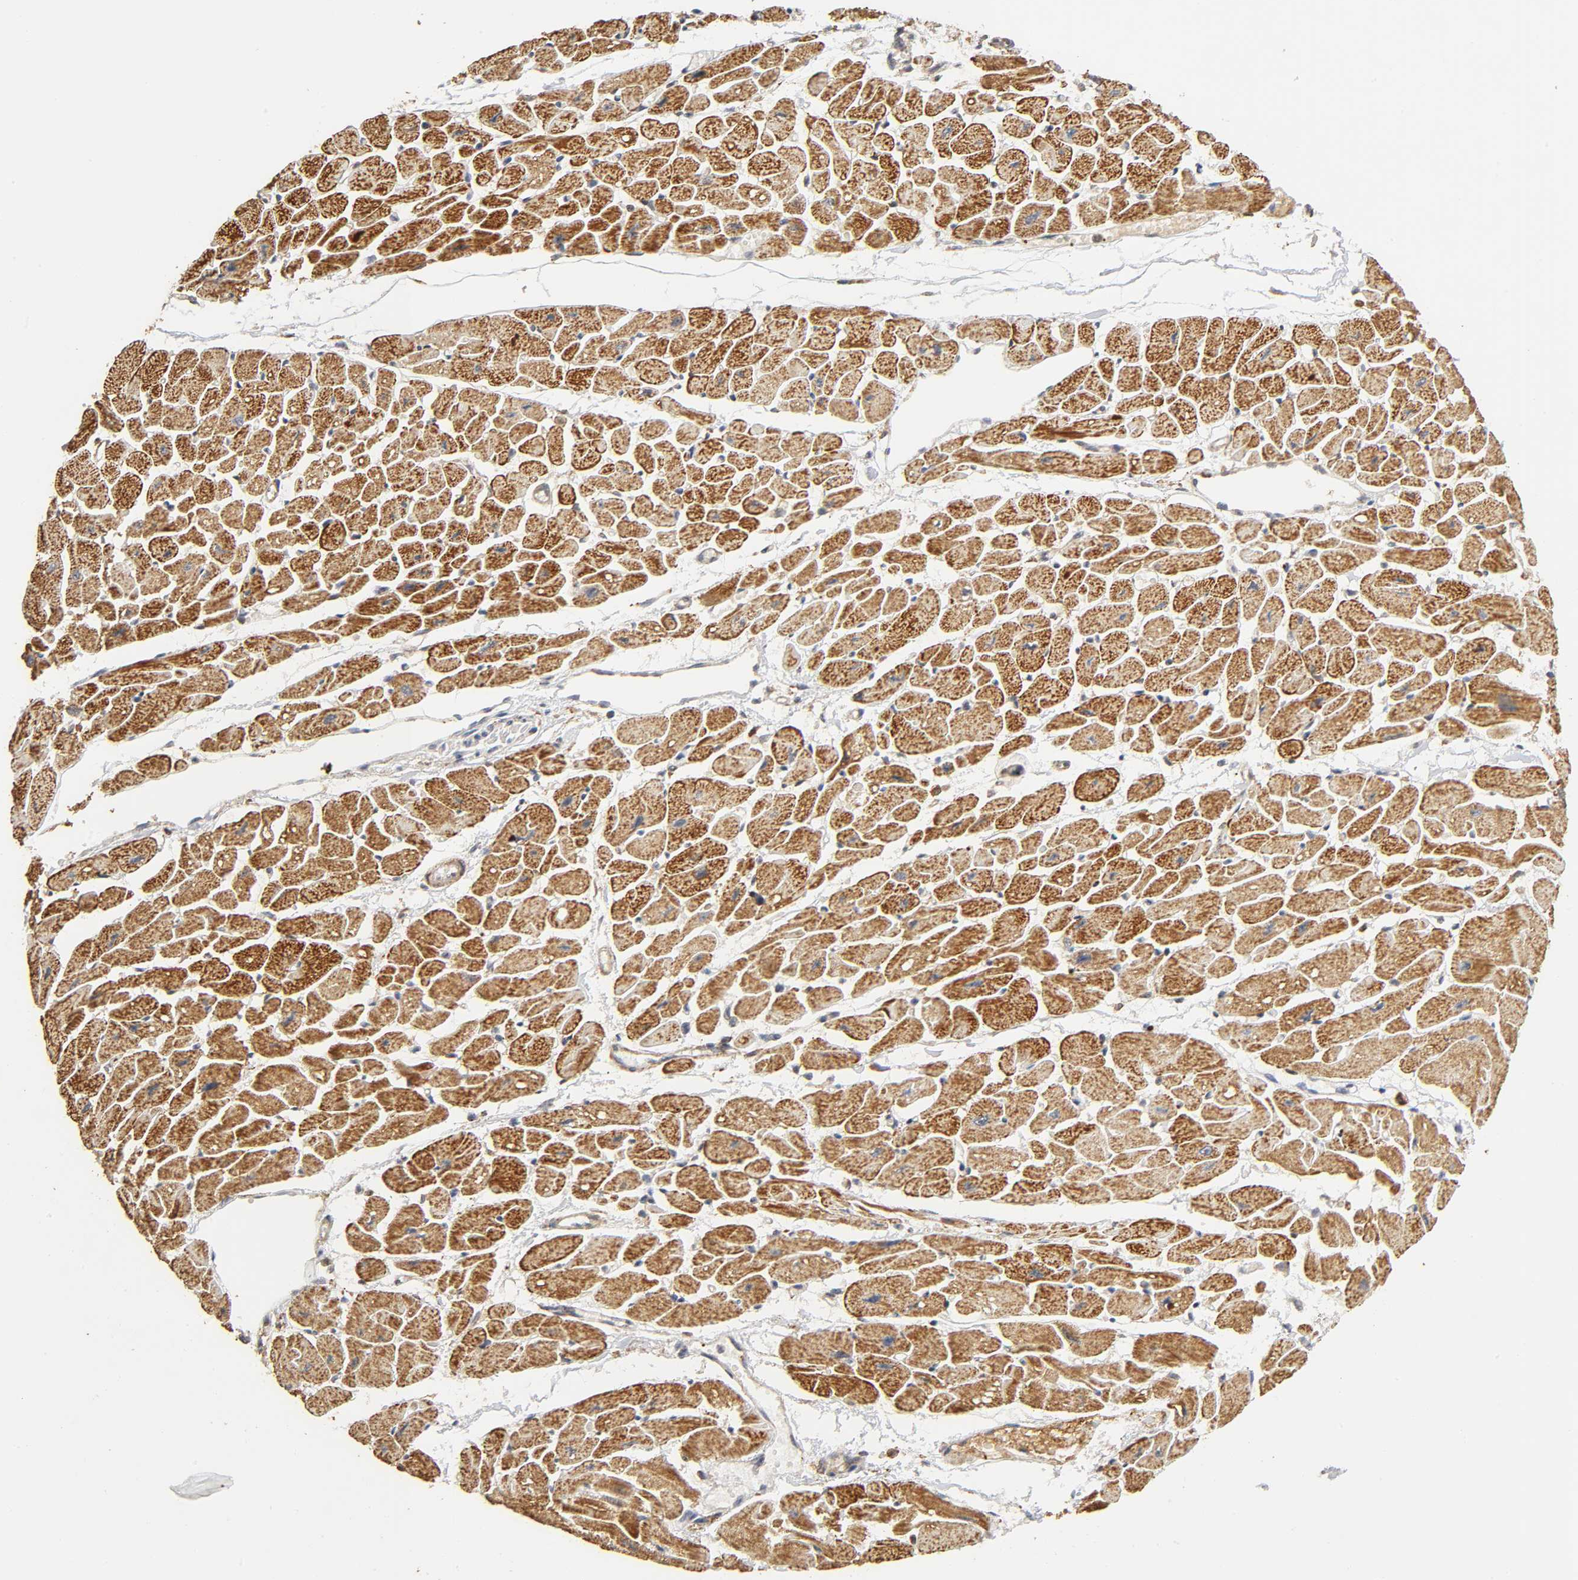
{"staining": {"intensity": "strong", "quantity": ">75%", "location": "cytoplasmic/membranous,nuclear"}, "tissue": "heart muscle", "cell_type": "Cardiomyocytes", "image_type": "normal", "snomed": [{"axis": "morphology", "description": "Normal tissue, NOS"}, {"axis": "topography", "description": "Heart"}], "caption": "Protein positivity by IHC exhibits strong cytoplasmic/membranous,nuclear staining in about >75% of cardiomyocytes in unremarkable heart muscle. The protein is shown in brown color, while the nuclei are stained blue.", "gene": "RNF122", "patient": {"sex": "female", "age": 54}}